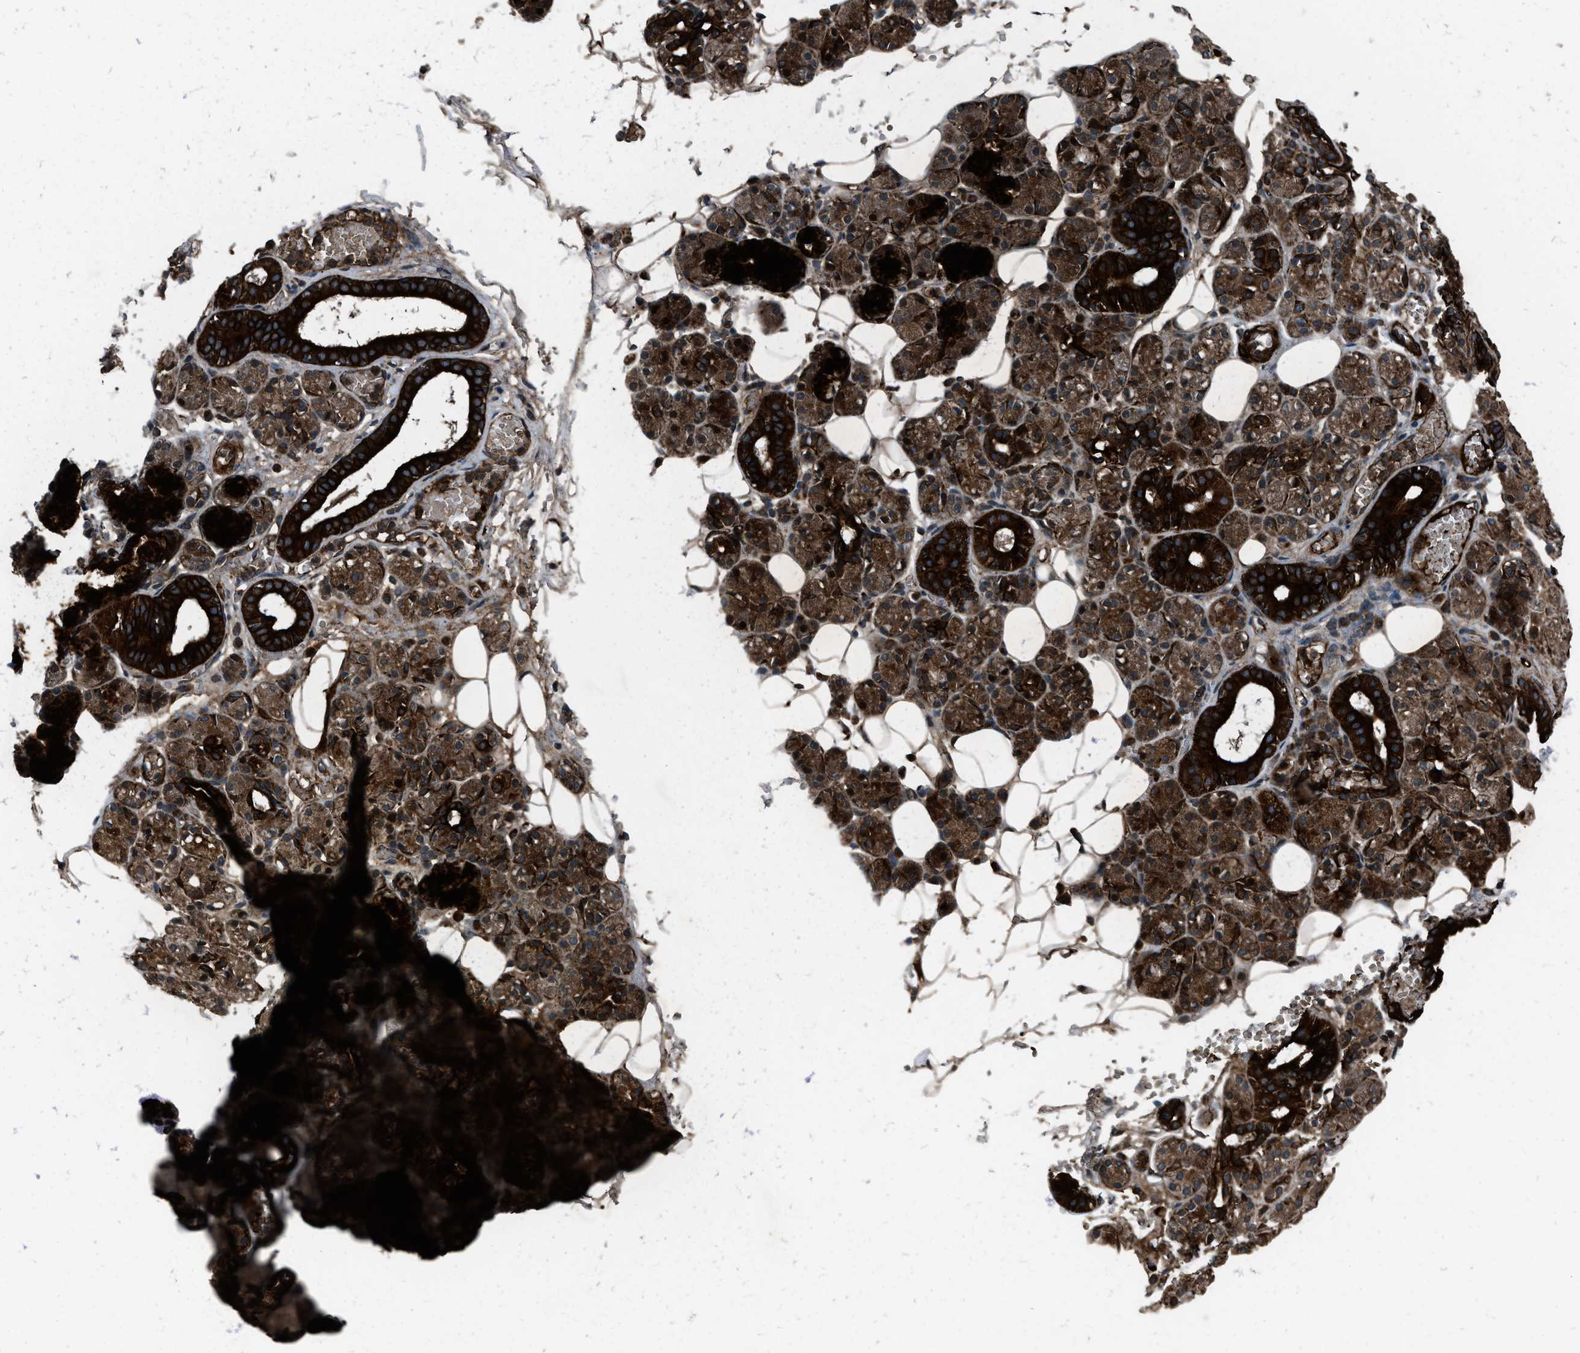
{"staining": {"intensity": "strong", "quantity": ">75%", "location": "cytoplasmic/membranous,nuclear"}, "tissue": "salivary gland", "cell_type": "Glandular cells", "image_type": "normal", "snomed": [{"axis": "morphology", "description": "Normal tissue, NOS"}, {"axis": "topography", "description": "Salivary gland"}], "caption": "Immunohistochemistry photomicrograph of unremarkable salivary gland stained for a protein (brown), which demonstrates high levels of strong cytoplasmic/membranous,nuclear staining in approximately >75% of glandular cells.", "gene": "IRAK4", "patient": {"sex": "male", "age": 63}}